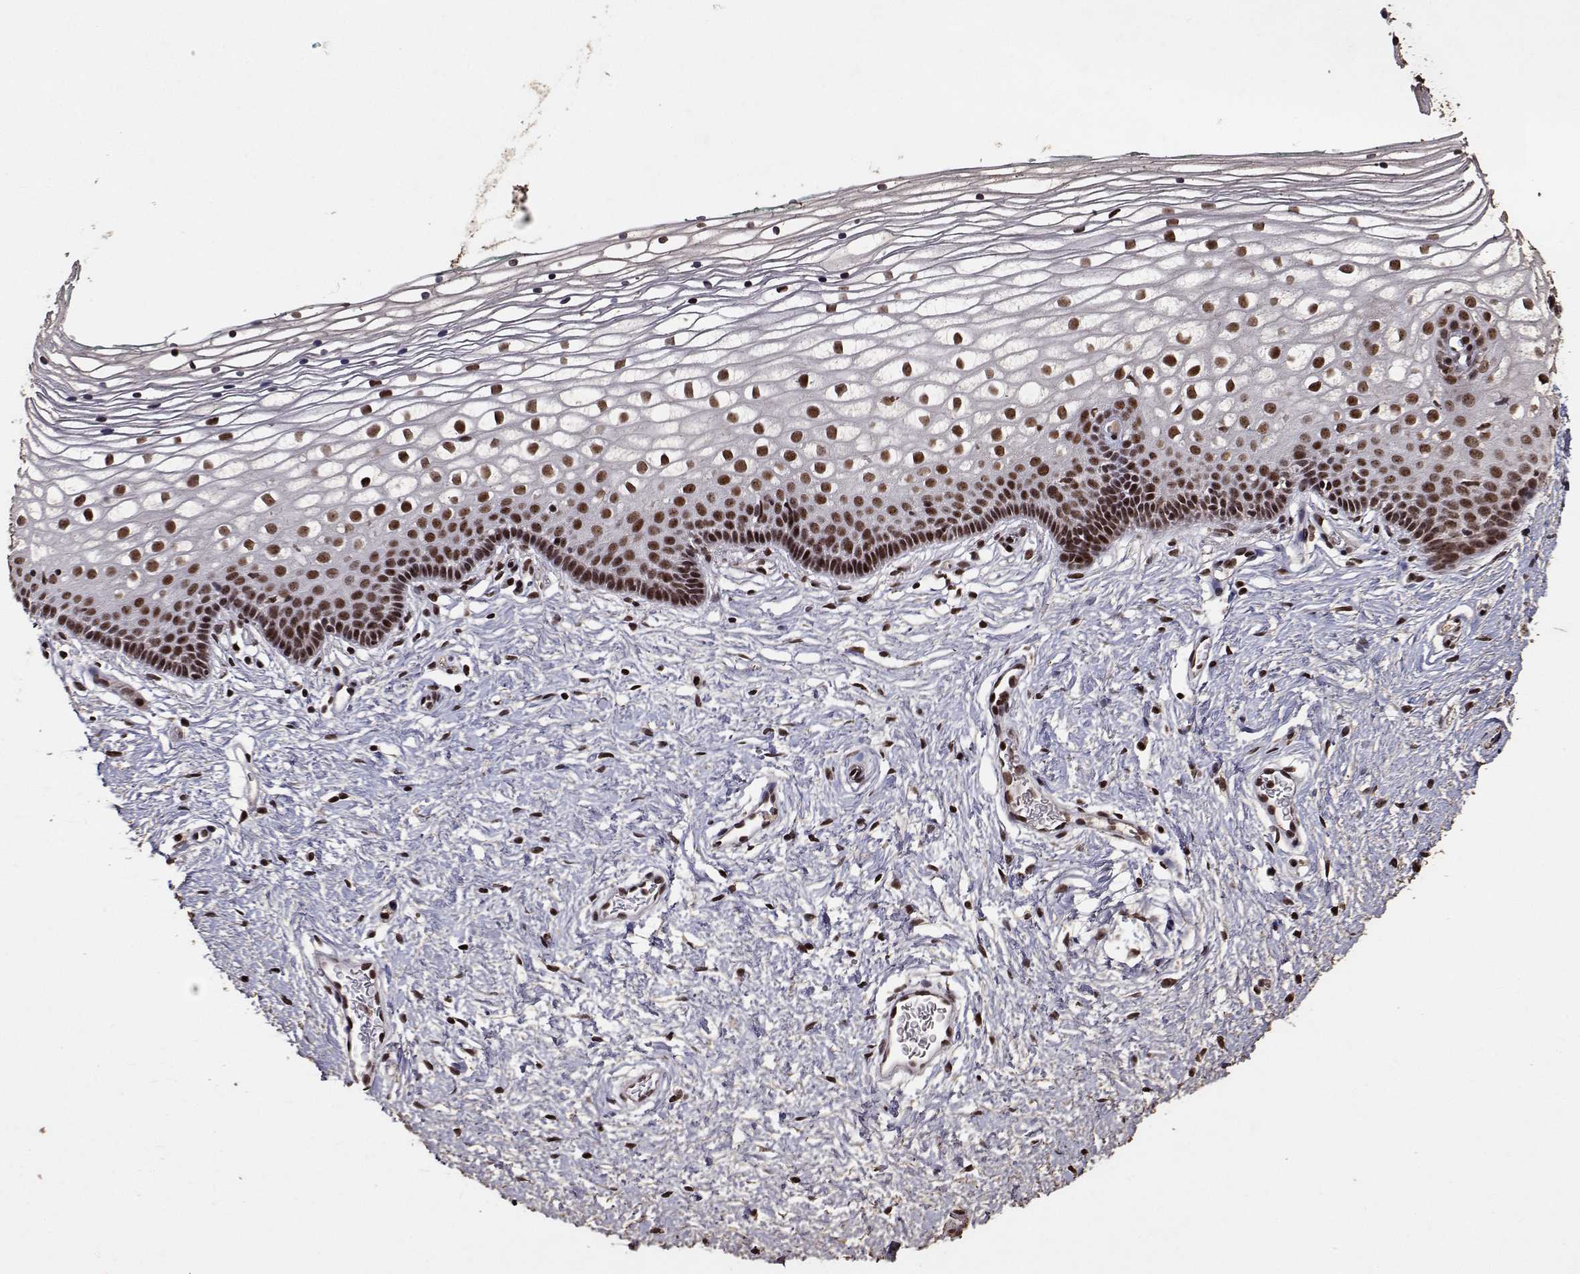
{"staining": {"intensity": "strong", "quantity": ">75%", "location": "nuclear"}, "tissue": "vagina", "cell_type": "Squamous epithelial cells", "image_type": "normal", "snomed": [{"axis": "morphology", "description": "Normal tissue, NOS"}, {"axis": "topography", "description": "Vagina"}], "caption": "Squamous epithelial cells demonstrate strong nuclear expression in about >75% of cells in unremarkable vagina.", "gene": "TOE1", "patient": {"sex": "female", "age": 36}}